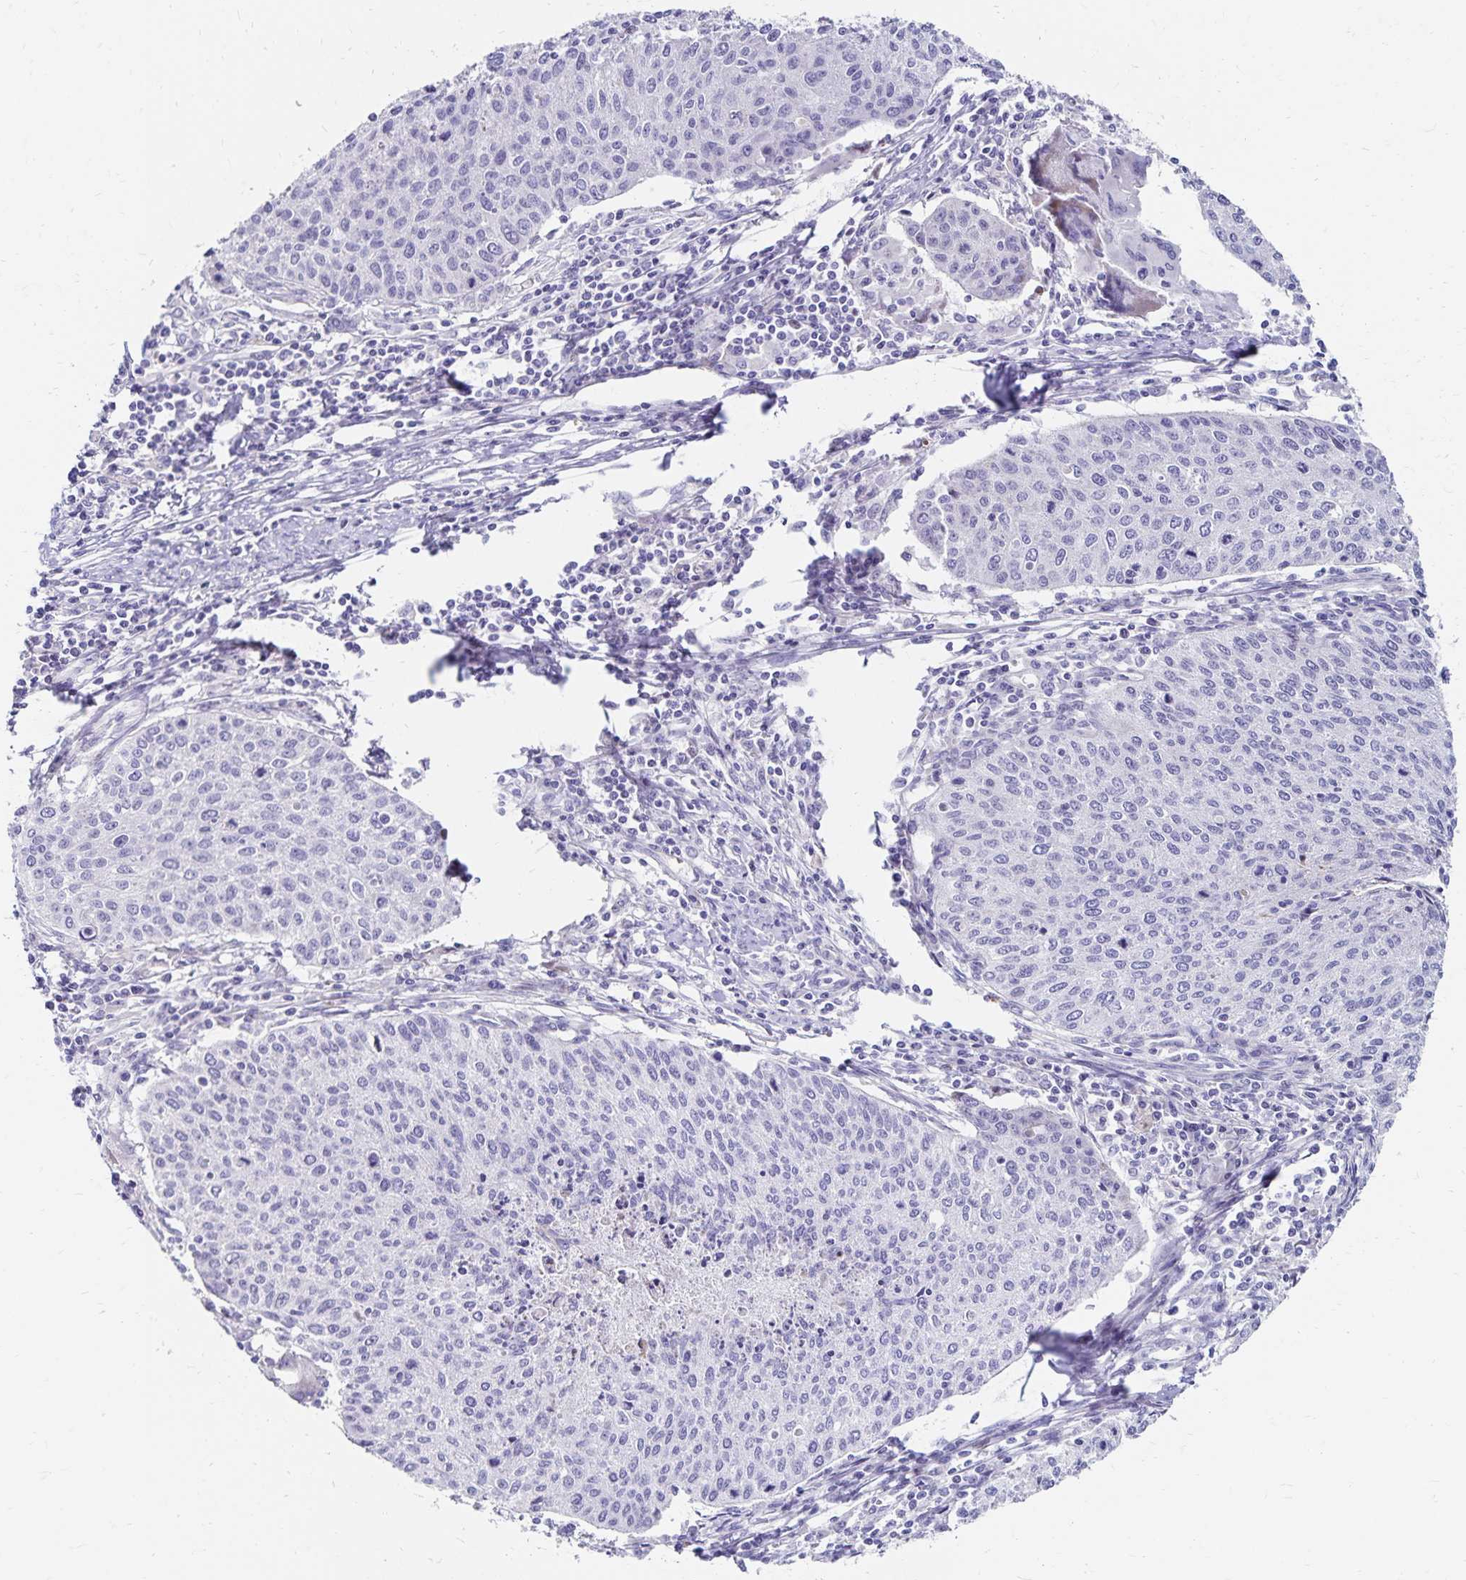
{"staining": {"intensity": "negative", "quantity": "none", "location": "none"}, "tissue": "cervical cancer", "cell_type": "Tumor cells", "image_type": "cancer", "snomed": [{"axis": "morphology", "description": "Squamous cell carcinoma, NOS"}, {"axis": "topography", "description": "Cervix"}], "caption": "Cervical cancer stained for a protein using immunohistochemistry demonstrates no staining tumor cells.", "gene": "NECAP1", "patient": {"sex": "female", "age": 38}}